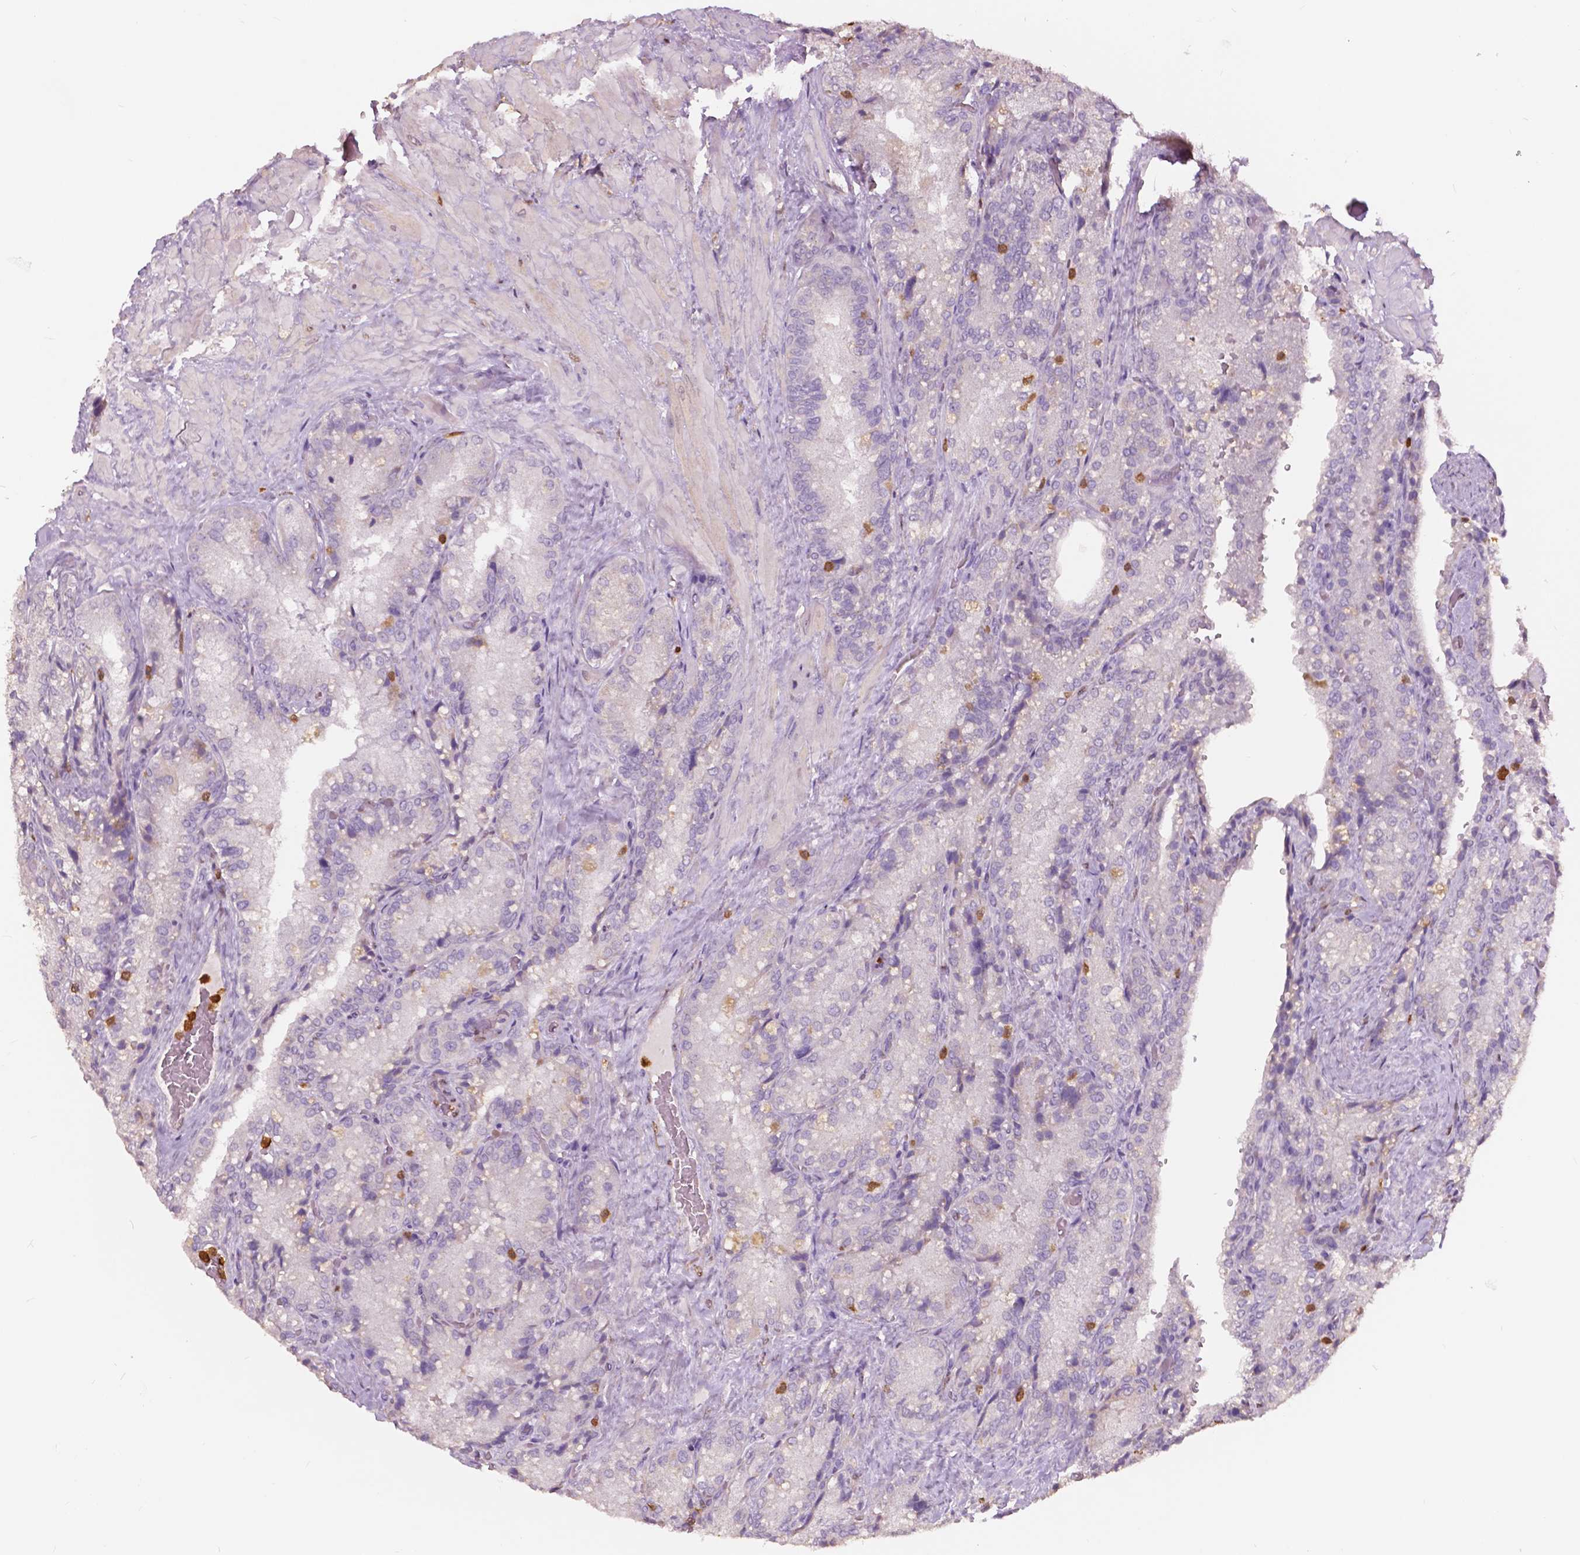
{"staining": {"intensity": "moderate", "quantity": "<25%", "location": "cytoplasmic/membranous"}, "tissue": "seminal vesicle", "cell_type": "Glandular cells", "image_type": "normal", "snomed": [{"axis": "morphology", "description": "Normal tissue, NOS"}, {"axis": "topography", "description": "Seminal veicle"}], "caption": "Immunohistochemistry staining of unremarkable seminal vesicle, which exhibits low levels of moderate cytoplasmic/membranous staining in about <25% of glandular cells indicating moderate cytoplasmic/membranous protein positivity. The staining was performed using DAB (3,3'-diaminobenzidine) (brown) for protein detection and nuclei were counterstained in hematoxylin (blue).", "gene": "S100A4", "patient": {"sex": "male", "age": 57}}